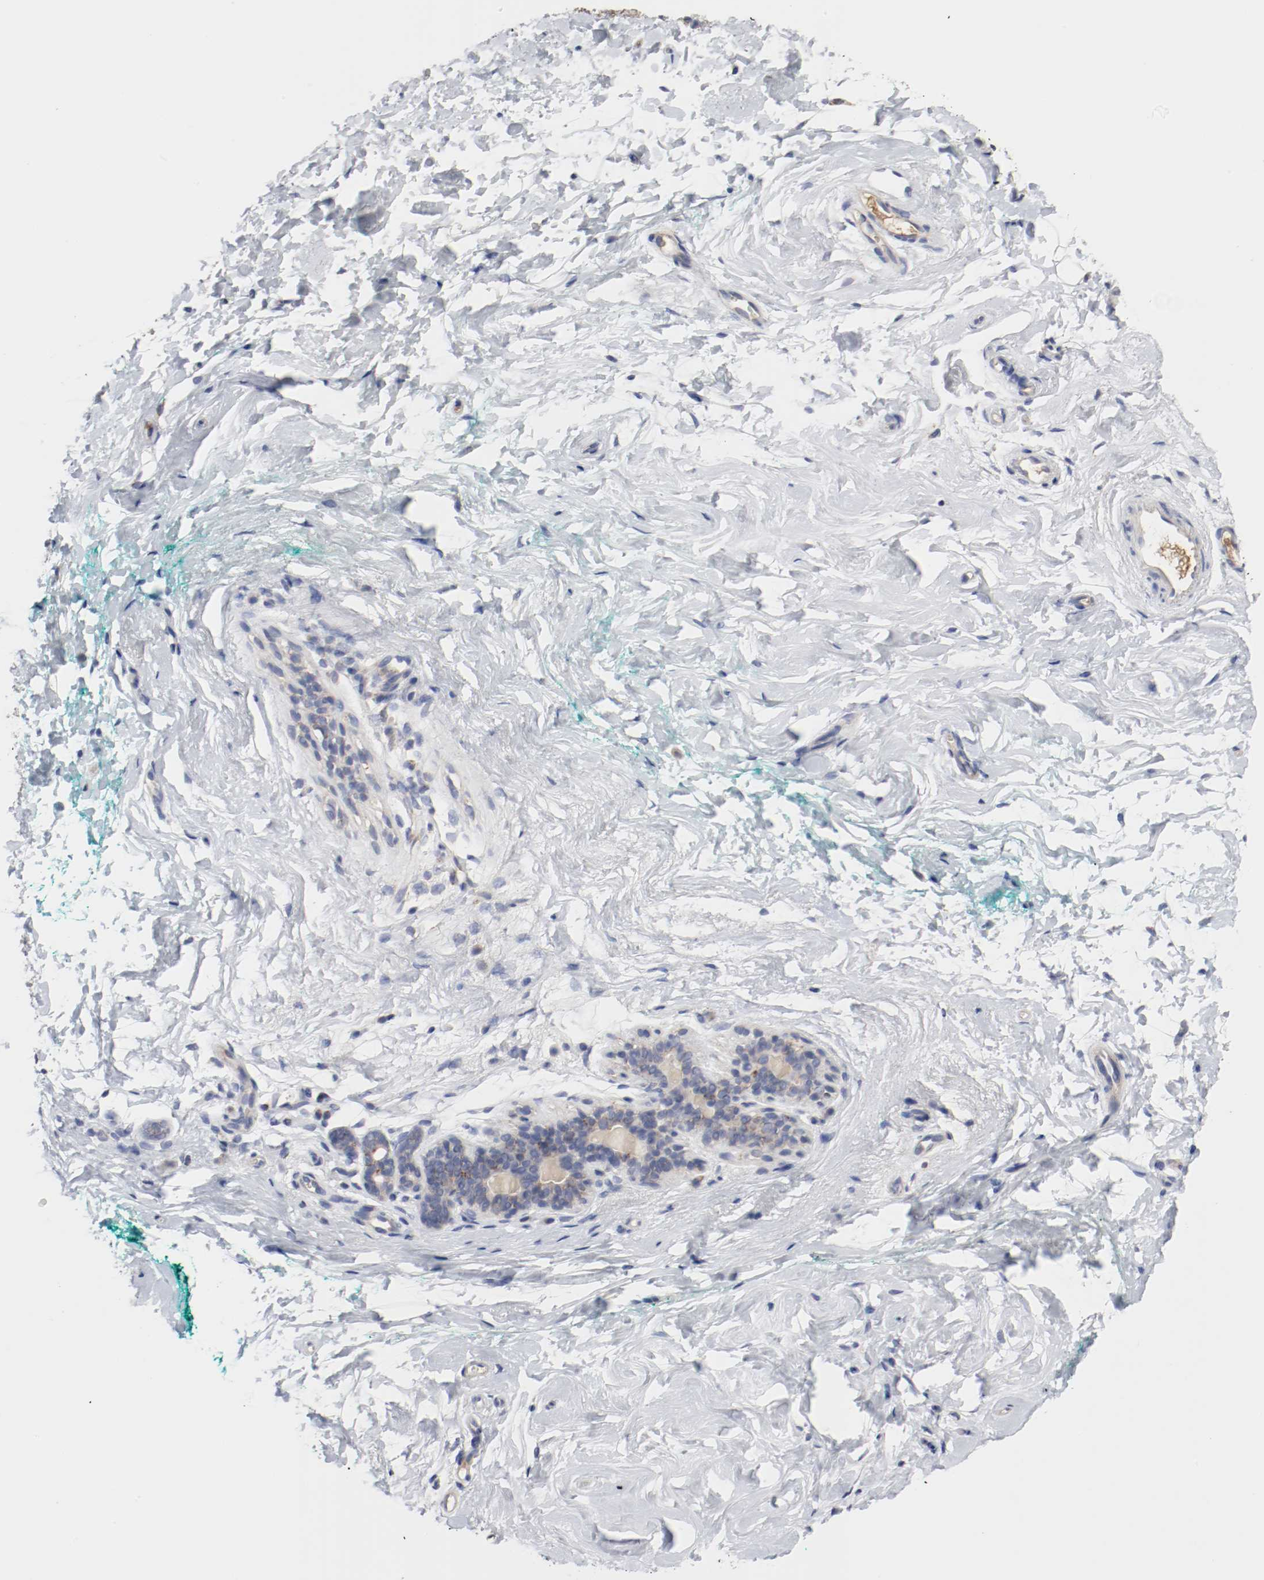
{"staining": {"intensity": "weak", "quantity": "<25%", "location": "cytoplasmic/membranous"}, "tissue": "breast", "cell_type": "Adipocytes", "image_type": "normal", "snomed": [{"axis": "morphology", "description": "Normal tissue, NOS"}, {"axis": "topography", "description": "Breast"}], "caption": "IHC of normal breast exhibits no expression in adipocytes.", "gene": "AFG3L2", "patient": {"sex": "female", "age": 52}}